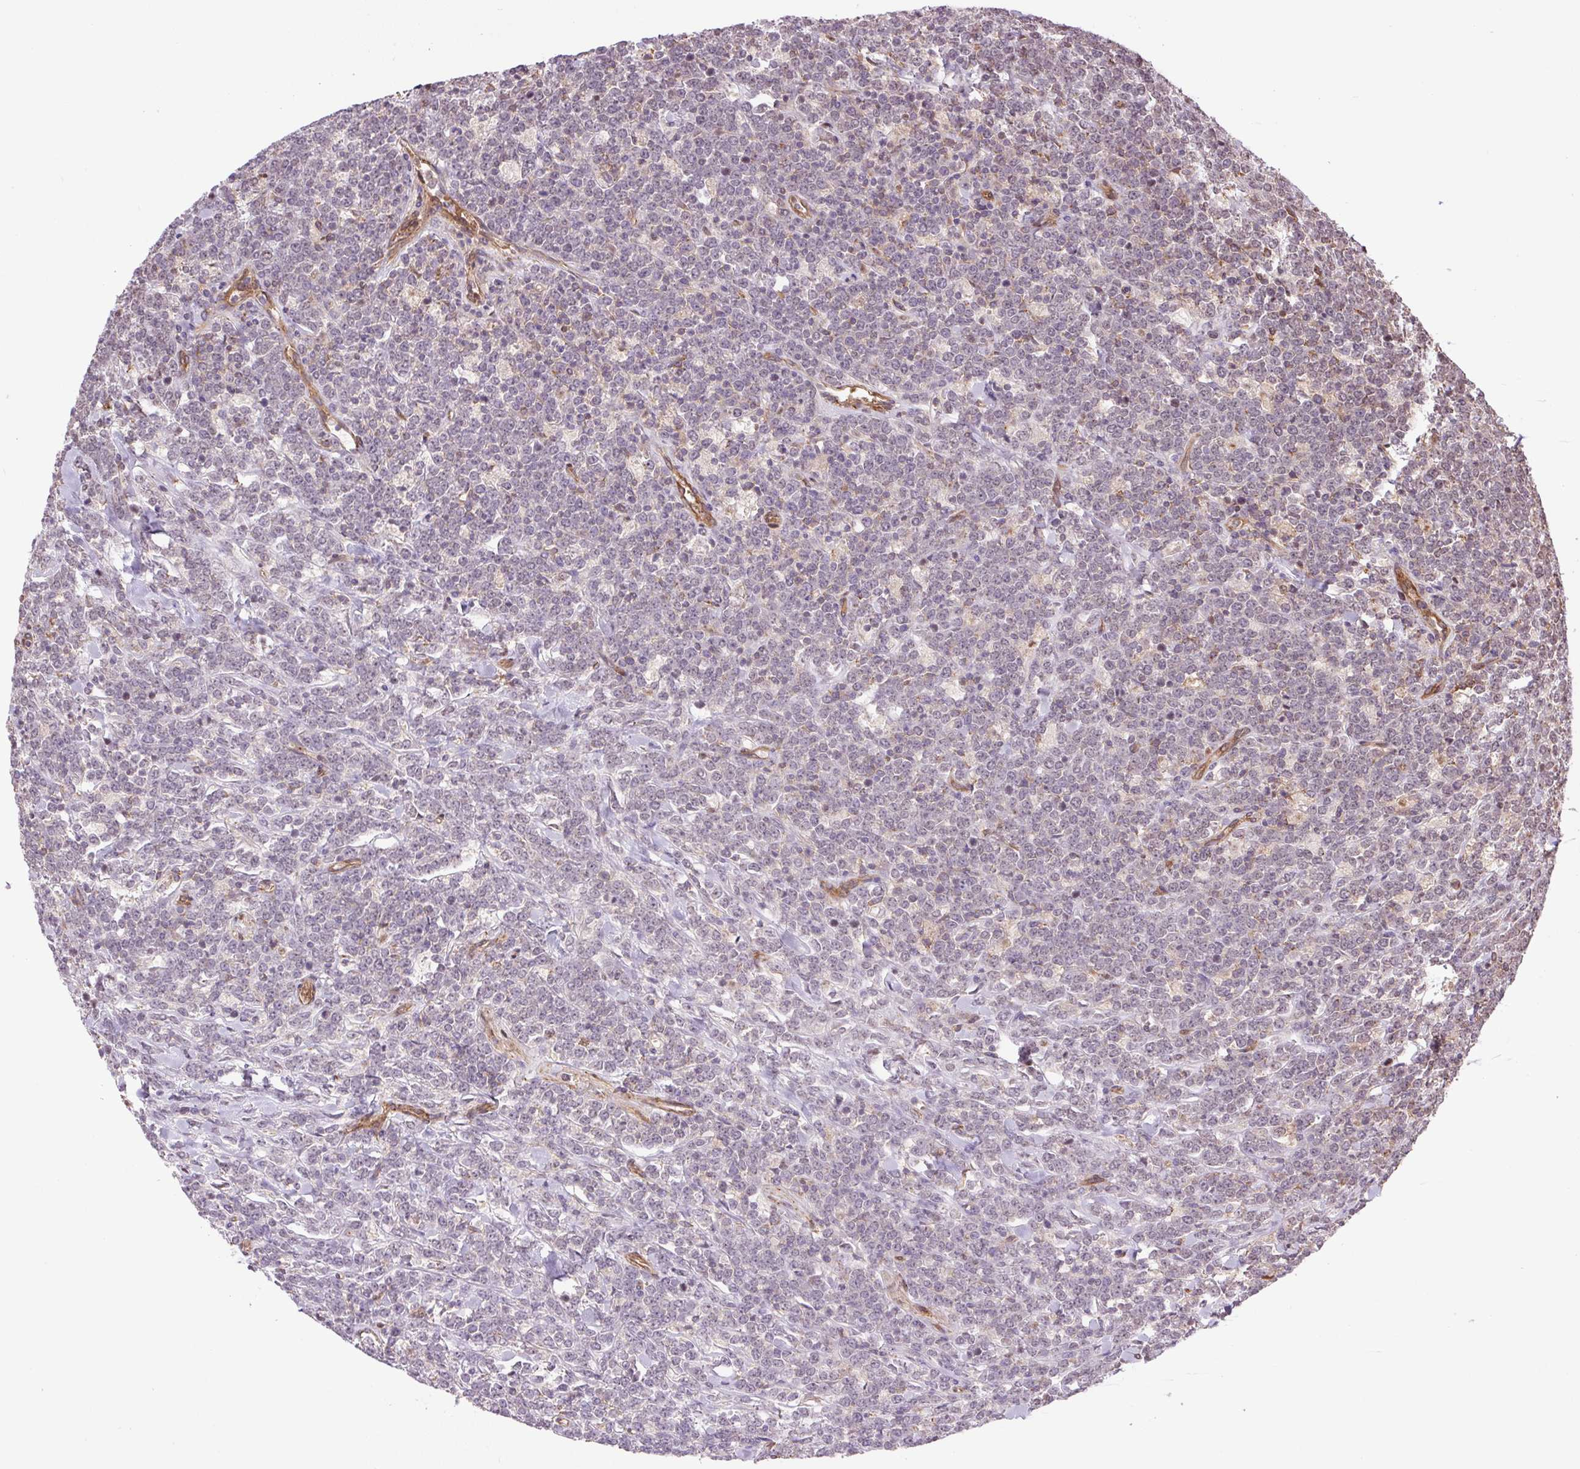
{"staining": {"intensity": "negative", "quantity": "none", "location": "none"}, "tissue": "lymphoma", "cell_type": "Tumor cells", "image_type": "cancer", "snomed": [{"axis": "morphology", "description": "Malignant lymphoma, non-Hodgkin's type, High grade"}, {"axis": "topography", "description": "Small intestine"}], "caption": "This is a micrograph of IHC staining of malignant lymphoma, non-Hodgkin's type (high-grade), which shows no expression in tumor cells.", "gene": "SEPTIN10", "patient": {"sex": "male", "age": 8}}